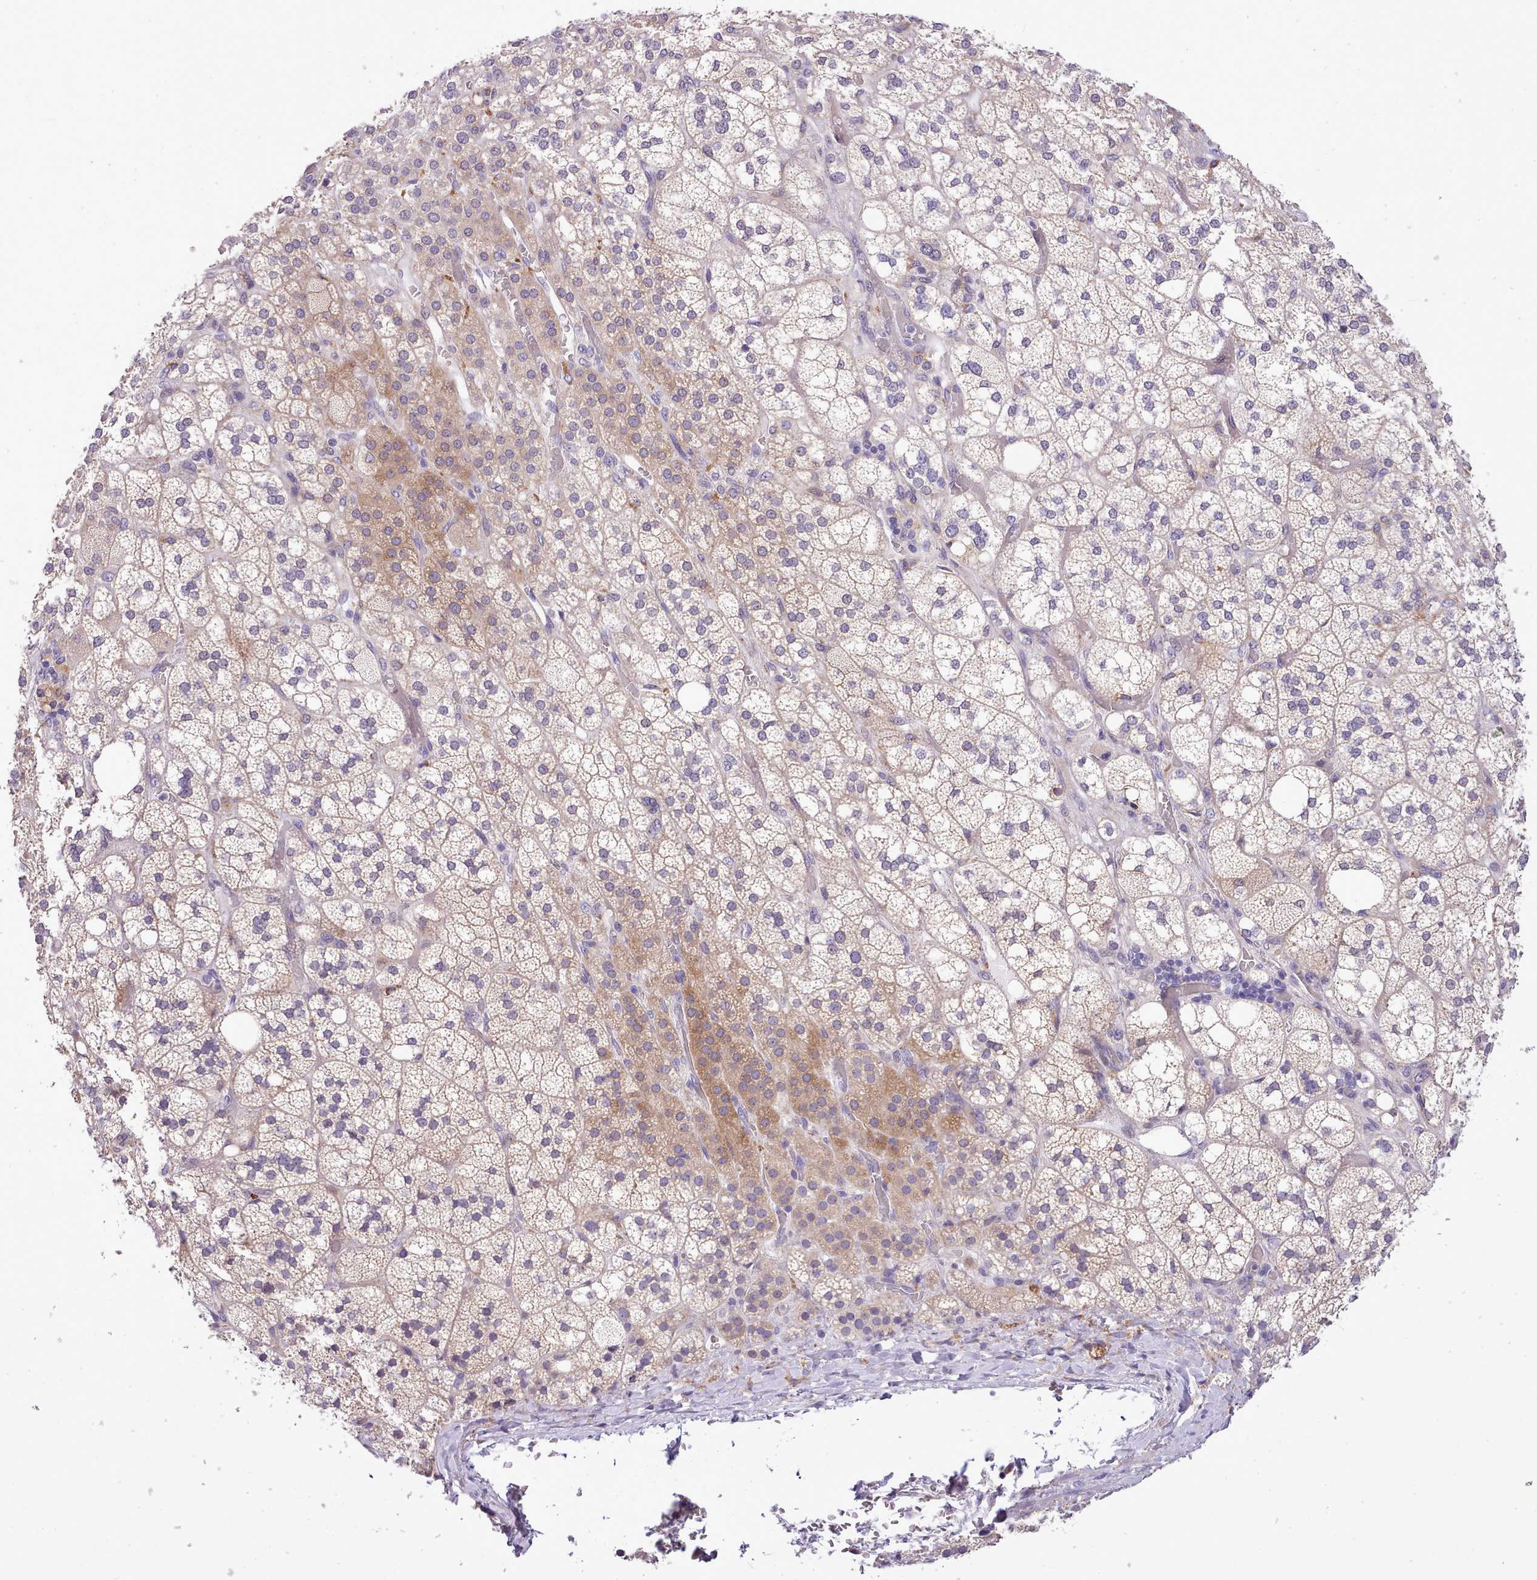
{"staining": {"intensity": "moderate", "quantity": "<25%", "location": "cytoplasmic/membranous"}, "tissue": "adrenal gland", "cell_type": "Glandular cells", "image_type": "normal", "snomed": [{"axis": "morphology", "description": "Normal tissue, NOS"}, {"axis": "topography", "description": "Adrenal gland"}], "caption": "Immunohistochemistry (IHC) of unremarkable human adrenal gland demonstrates low levels of moderate cytoplasmic/membranous positivity in approximately <25% of glandular cells.", "gene": "FAM83E", "patient": {"sex": "male", "age": 61}}